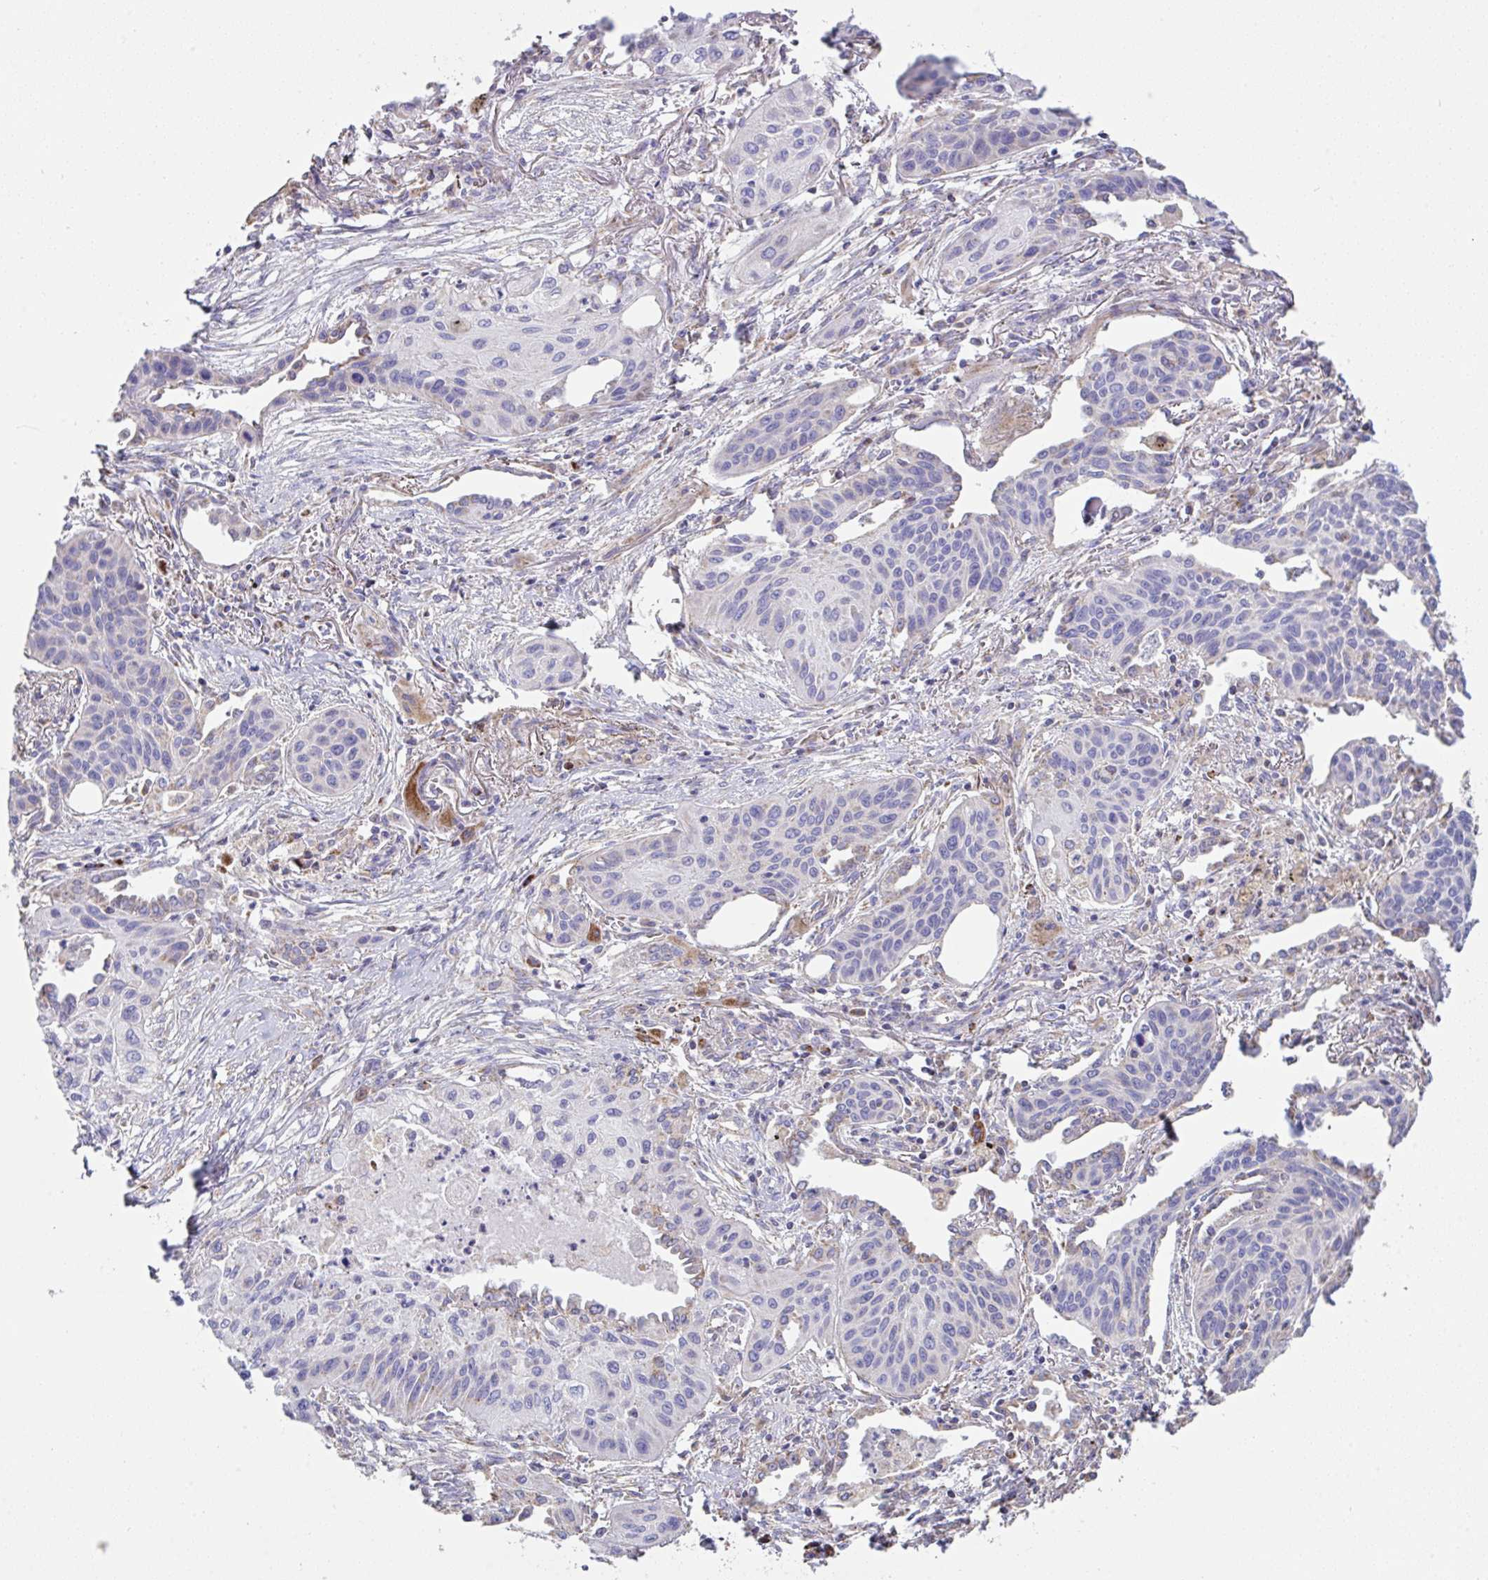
{"staining": {"intensity": "negative", "quantity": "none", "location": "none"}, "tissue": "lung cancer", "cell_type": "Tumor cells", "image_type": "cancer", "snomed": [{"axis": "morphology", "description": "Squamous cell carcinoma, NOS"}, {"axis": "topography", "description": "Lung"}], "caption": "Squamous cell carcinoma (lung) stained for a protein using immunohistochemistry demonstrates no staining tumor cells.", "gene": "DOK7", "patient": {"sex": "male", "age": 71}}